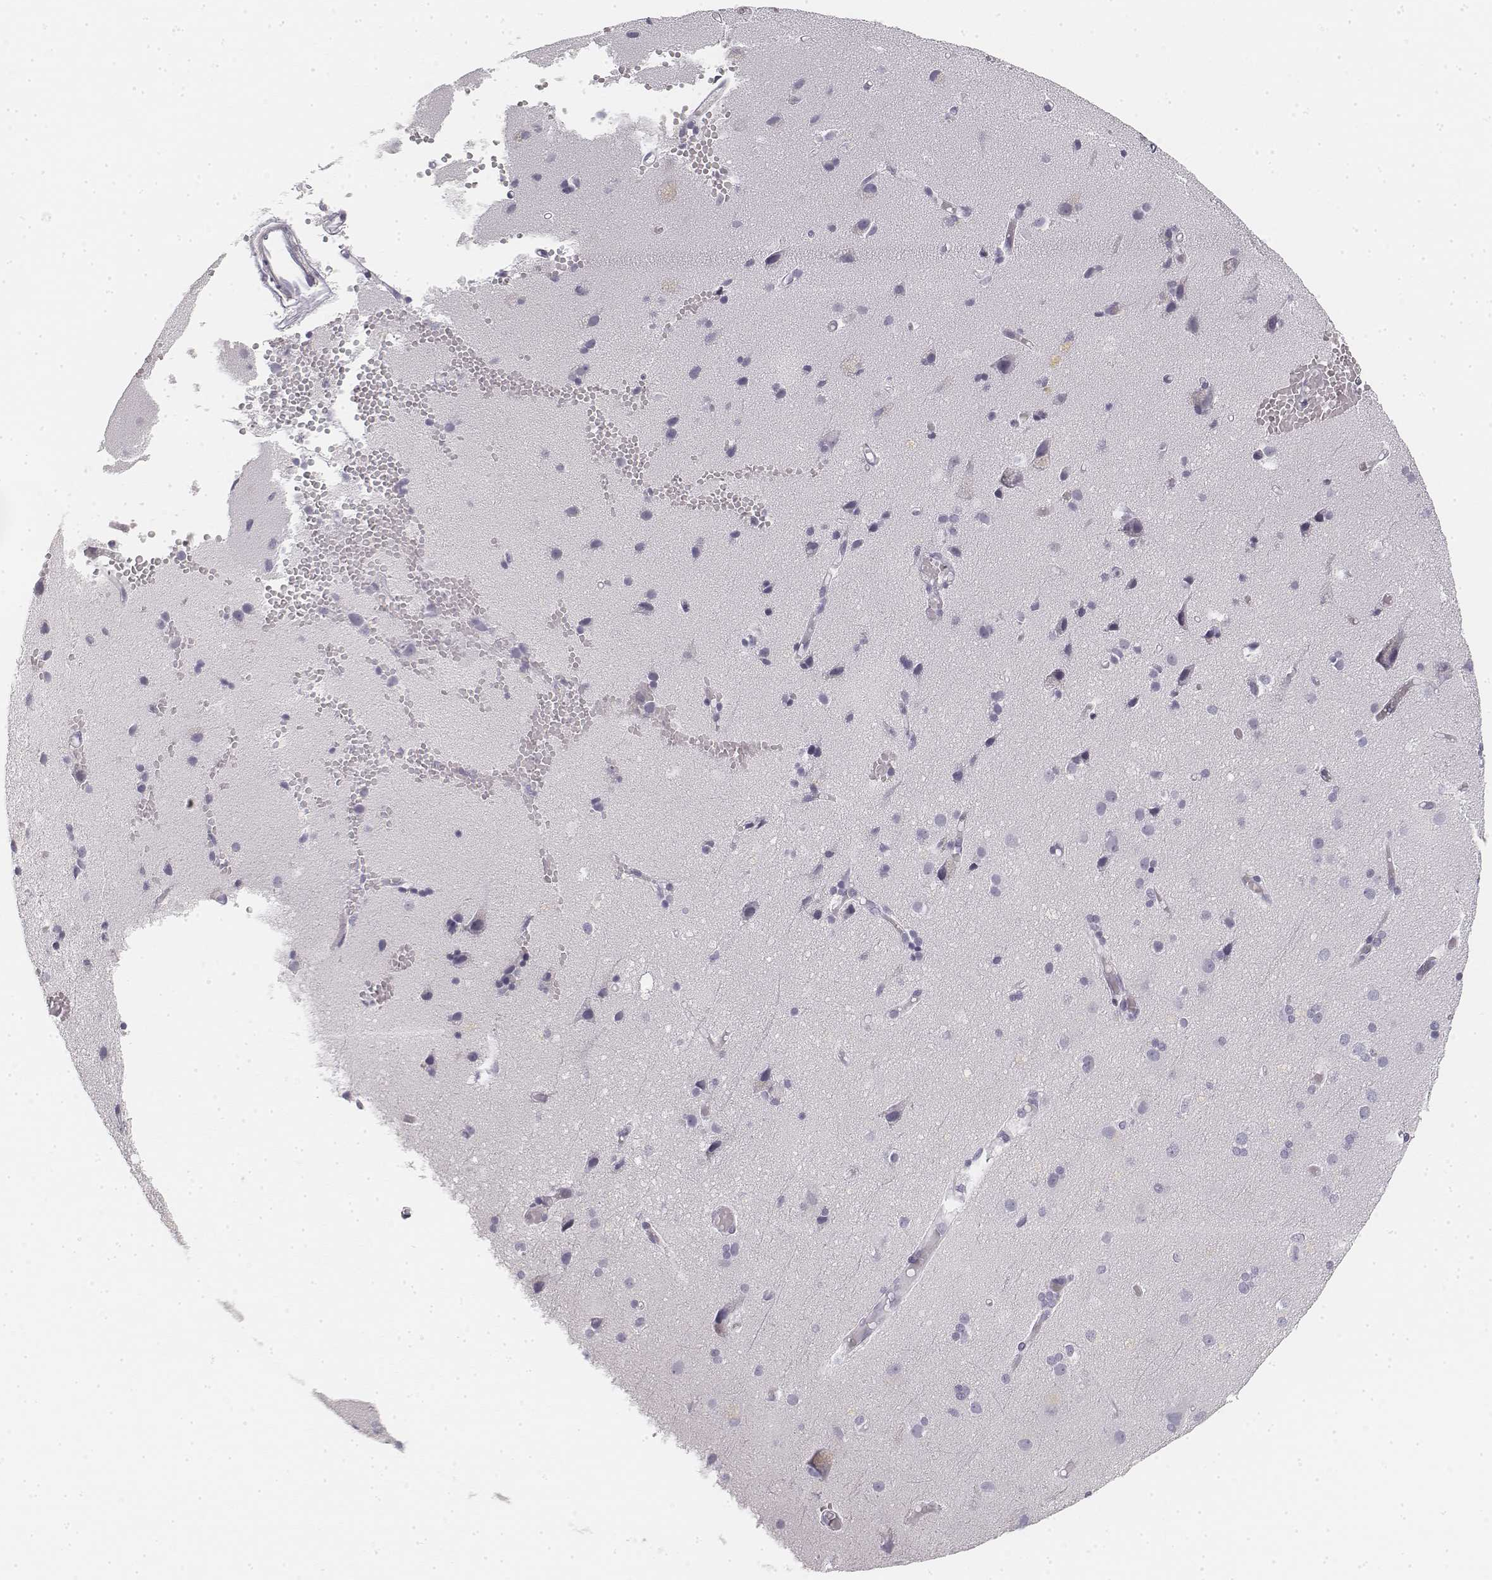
{"staining": {"intensity": "negative", "quantity": "none", "location": "none"}, "tissue": "cerebral cortex", "cell_type": "Endothelial cells", "image_type": "normal", "snomed": [{"axis": "morphology", "description": "Normal tissue, NOS"}, {"axis": "morphology", "description": "Glioma, malignant, High grade"}, {"axis": "topography", "description": "Cerebral cortex"}], "caption": "IHC micrograph of benign cerebral cortex: cerebral cortex stained with DAB shows no significant protein positivity in endothelial cells.", "gene": "KRT25", "patient": {"sex": "male", "age": 71}}